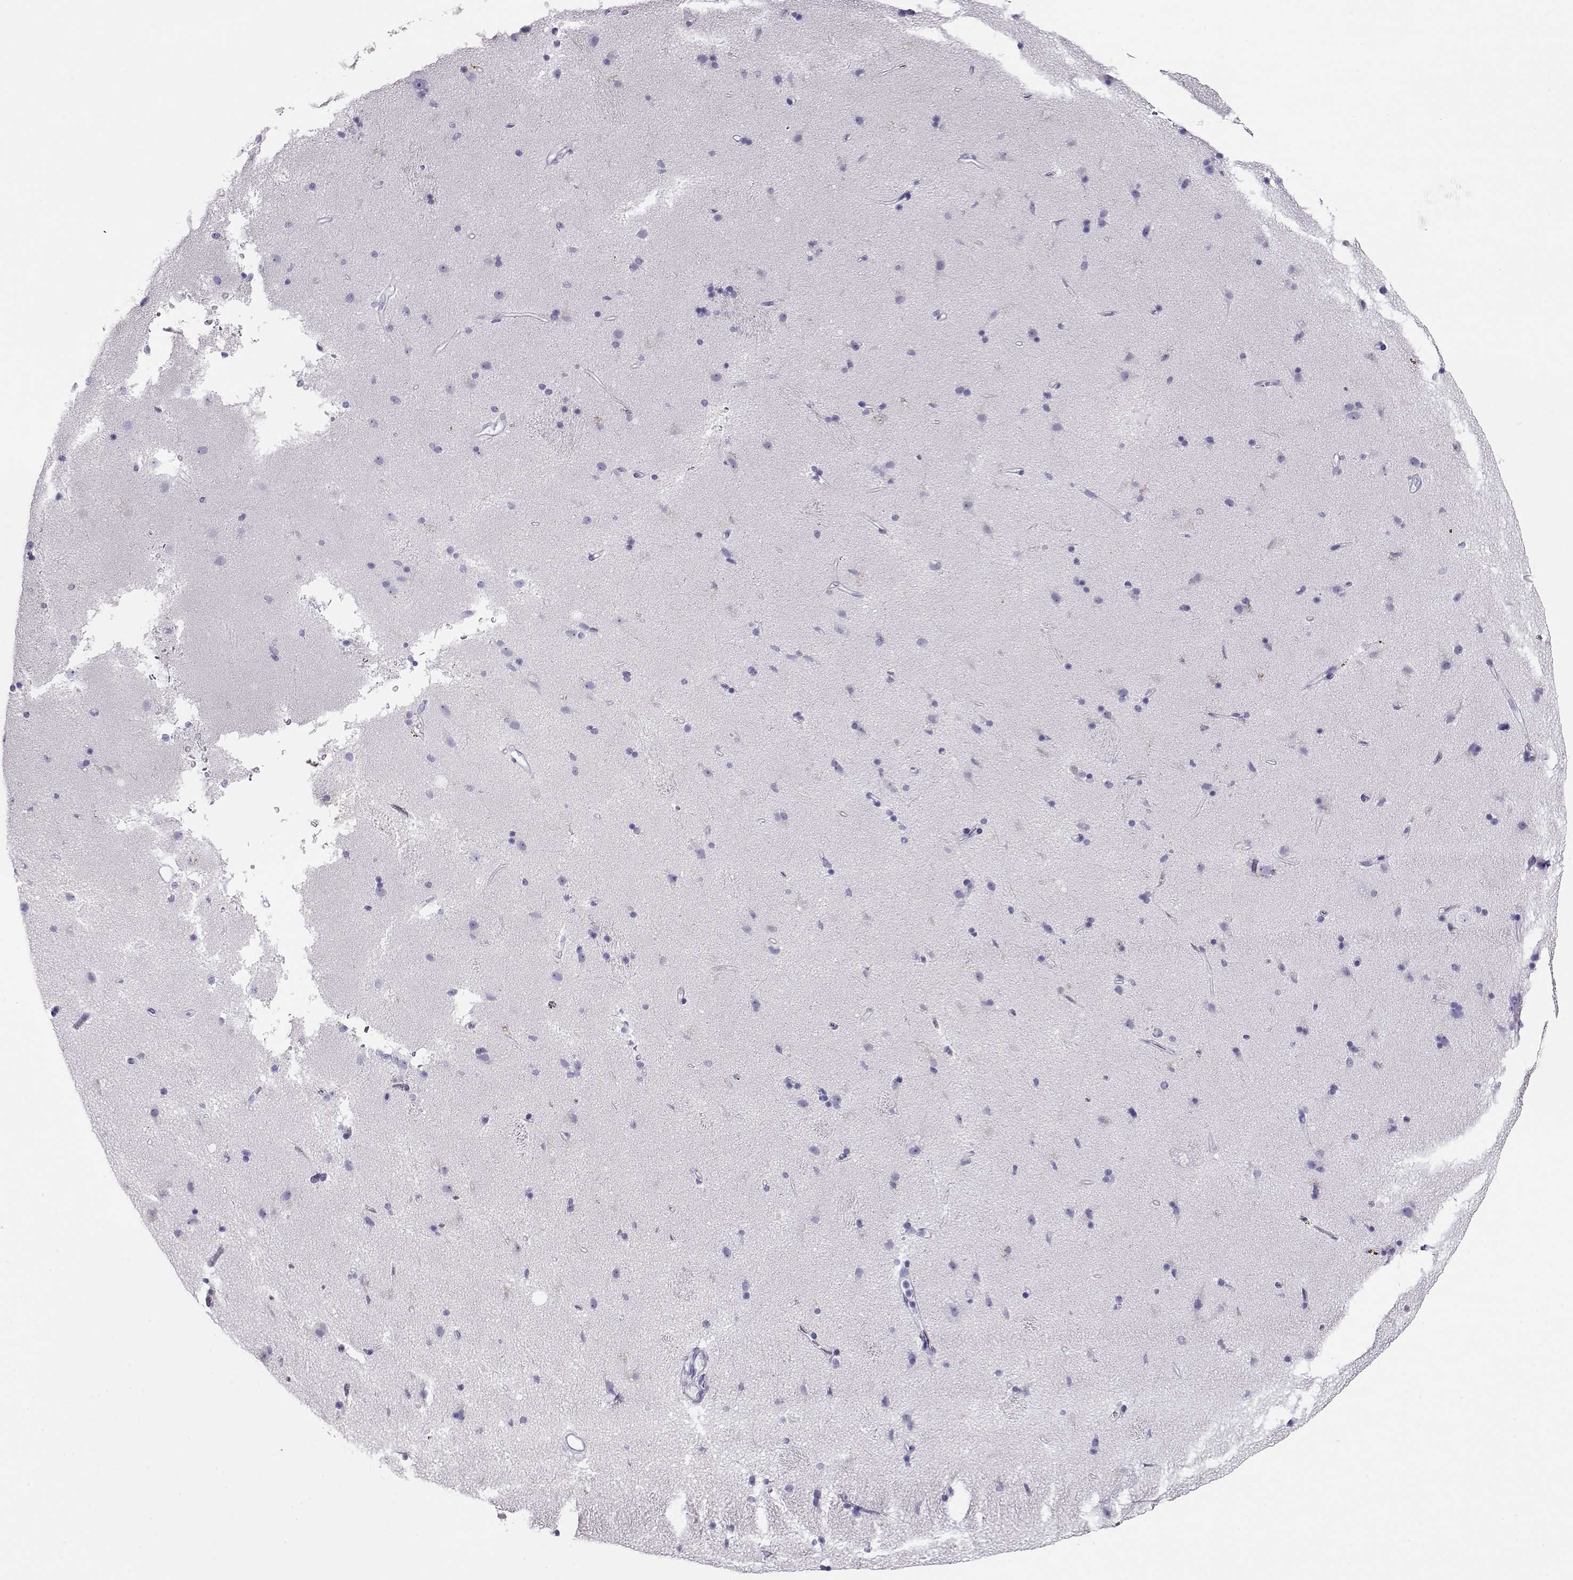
{"staining": {"intensity": "negative", "quantity": "none", "location": "none"}, "tissue": "caudate", "cell_type": "Glial cells", "image_type": "normal", "snomed": [{"axis": "morphology", "description": "Normal tissue, NOS"}, {"axis": "topography", "description": "Lateral ventricle wall"}], "caption": "High magnification brightfield microscopy of benign caudate stained with DAB (3,3'-diaminobenzidine) (brown) and counterstained with hematoxylin (blue): glial cells show no significant expression.", "gene": "CRX", "patient": {"sex": "female", "age": 71}}